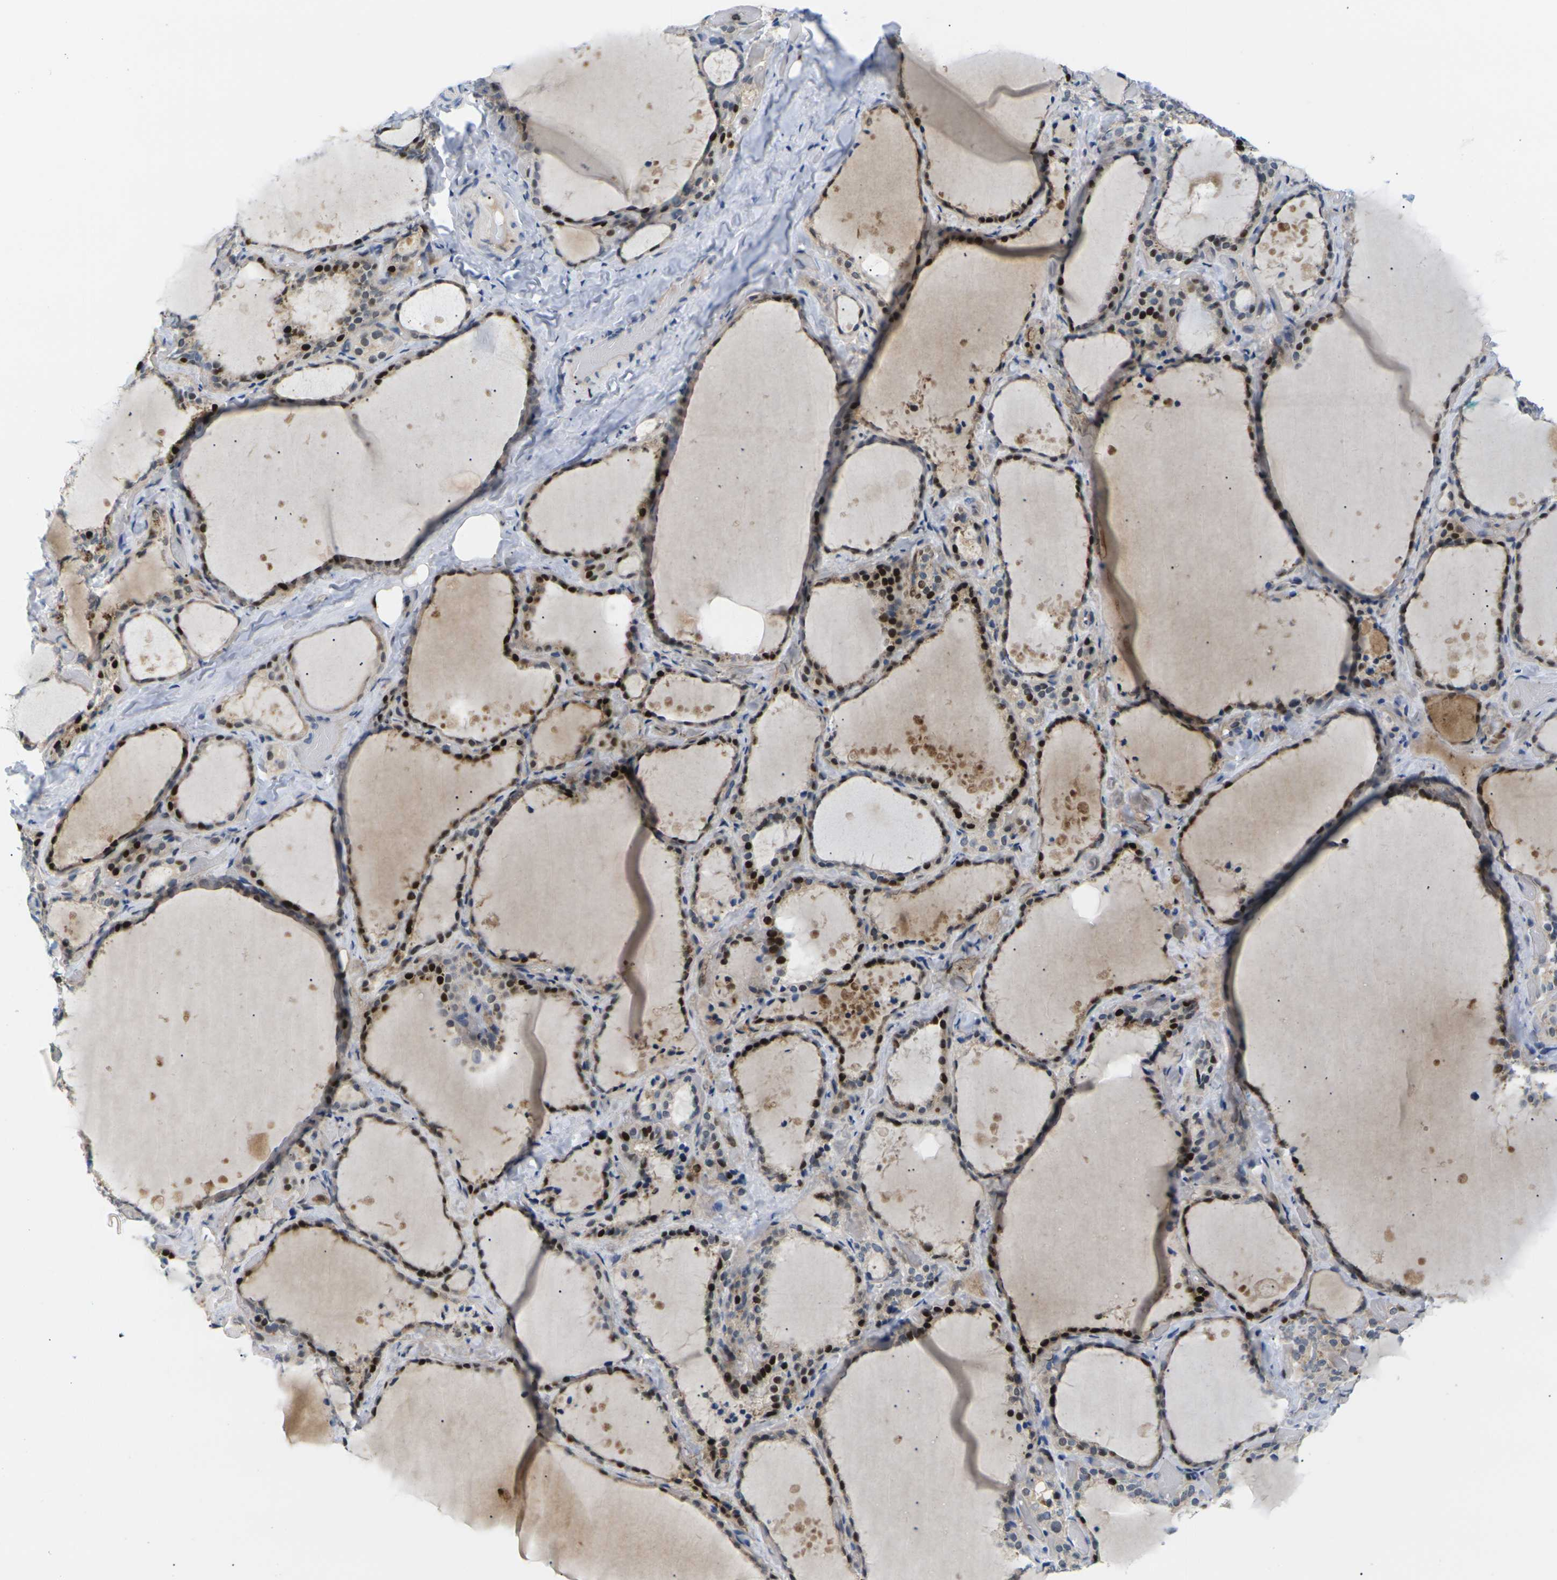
{"staining": {"intensity": "strong", "quantity": "25%-75%", "location": "cytoplasmic/membranous,nuclear"}, "tissue": "thyroid gland", "cell_type": "Glandular cells", "image_type": "normal", "snomed": [{"axis": "morphology", "description": "Normal tissue, NOS"}, {"axis": "topography", "description": "Thyroid gland"}], "caption": "Strong cytoplasmic/membranous,nuclear staining is identified in about 25%-75% of glandular cells in benign thyroid gland.", "gene": "RPS6KA3", "patient": {"sex": "female", "age": 44}}